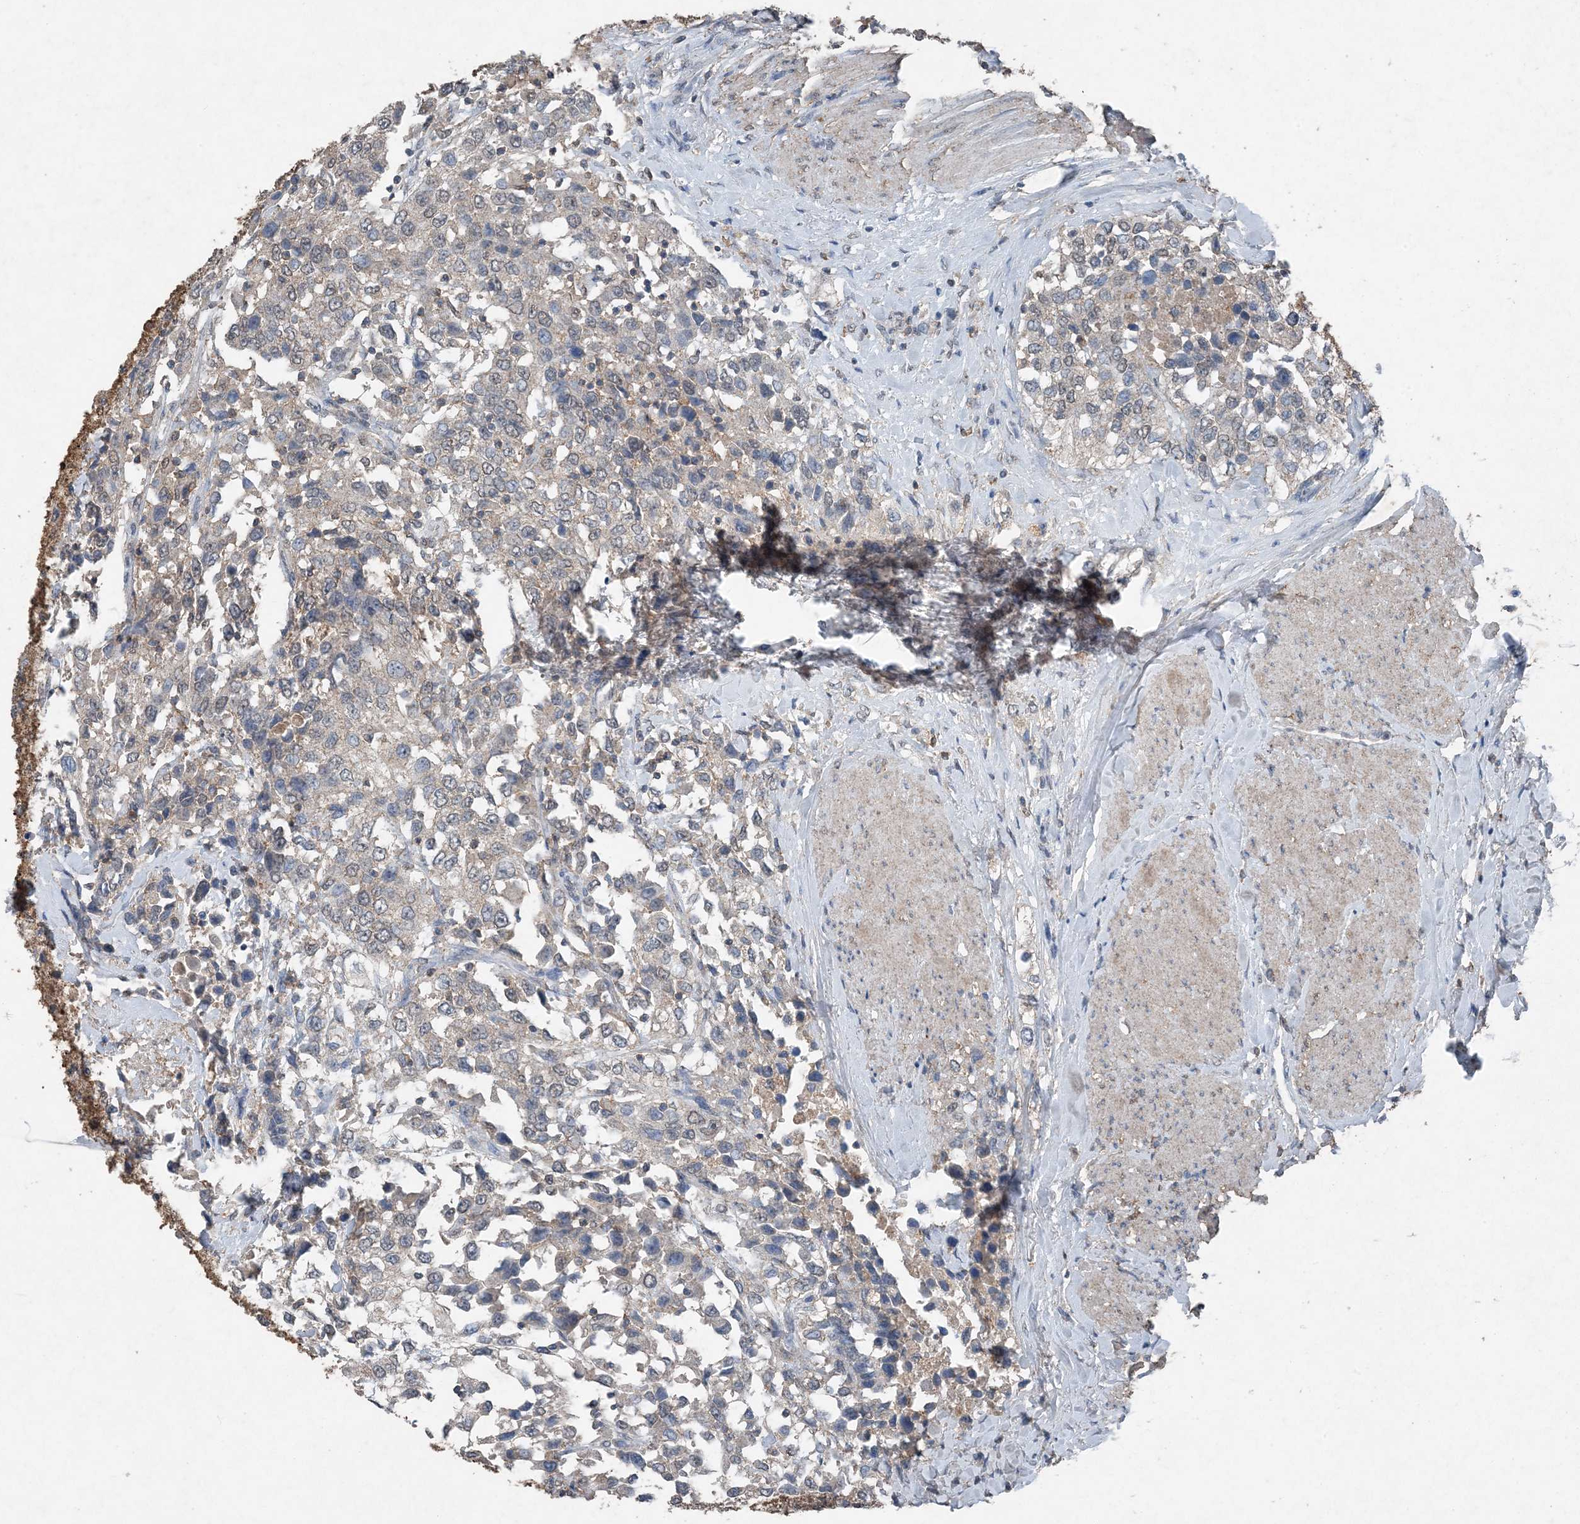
{"staining": {"intensity": "weak", "quantity": "25%-75%", "location": "cytoplasmic/membranous"}, "tissue": "urothelial cancer", "cell_type": "Tumor cells", "image_type": "cancer", "snomed": [{"axis": "morphology", "description": "Urothelial carcinoma, High grade"}, {"axis": "topography", "description": "Urinary bladder"}], "caption": "Human urothelial carcinoma (high-grade) stained with a protein marker shows weak staining in tumor cells.", "gene": "FCN3", "patient": {"sex": "female", "age": 80}}